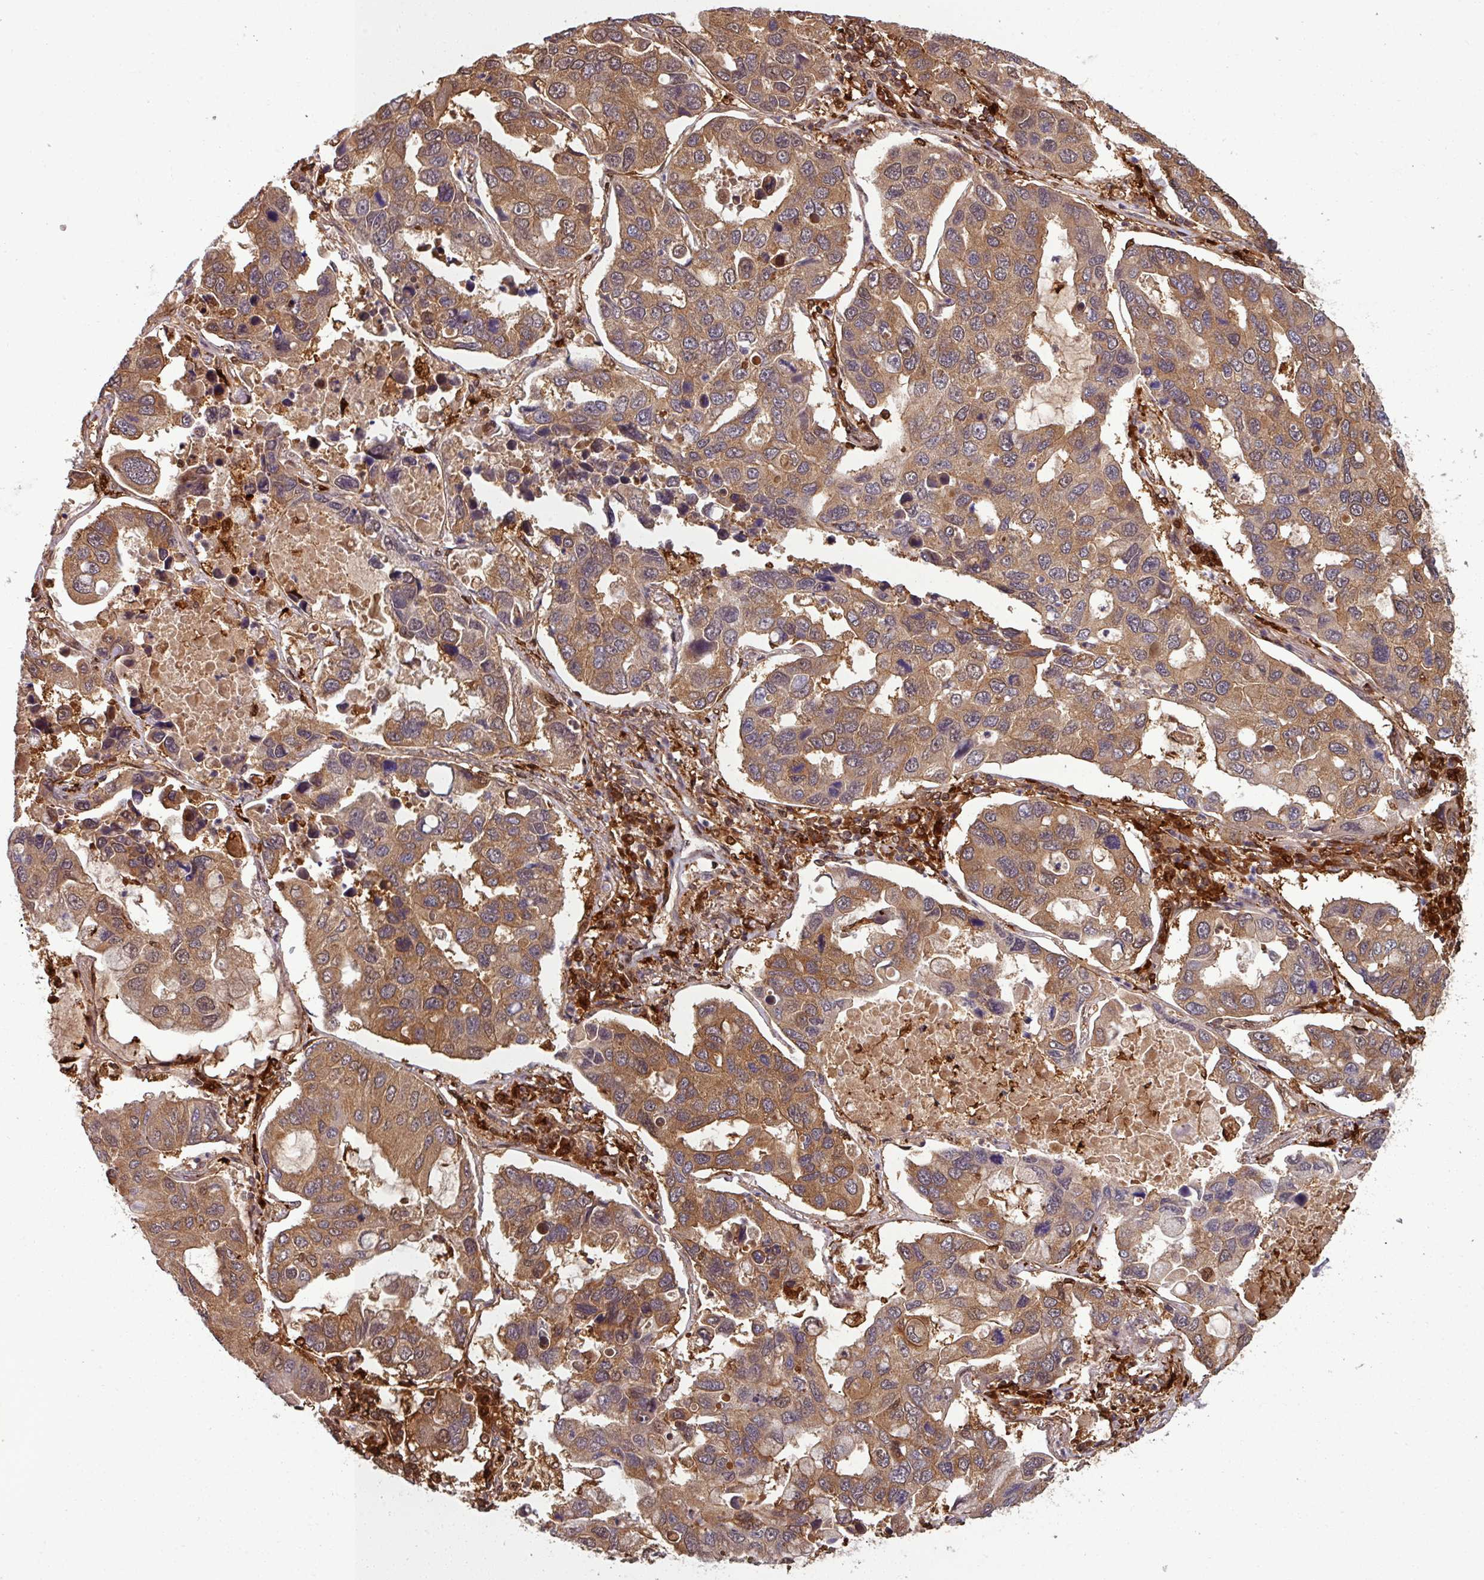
{"staining": {"intensity": "moderate", "quantity": ">75%", "location": "cytoplasmic/membranous"}, "tissue": "lung cancer", "cell_type": "Tumor cells", "image_type": "cancer", "snomed": [{"axis": "morphology", "description": "Adenocarcinoma, NOS"}, {"axis": "topography", "description": "Lung"}], "caption": "High-magnification brightfield microscopy of lung cancer (adenocarcinoma) stained with DAB (3,3'-diaminobenzidine) (brown) and counterstained with hematoxylin (blue). tumor cells exhibit moderate cytoplasmic/membranous positivity is seen in approximately>75% of cells.", "gene": "KCTD11", "patient": {"sex": "male", "age": 64}}